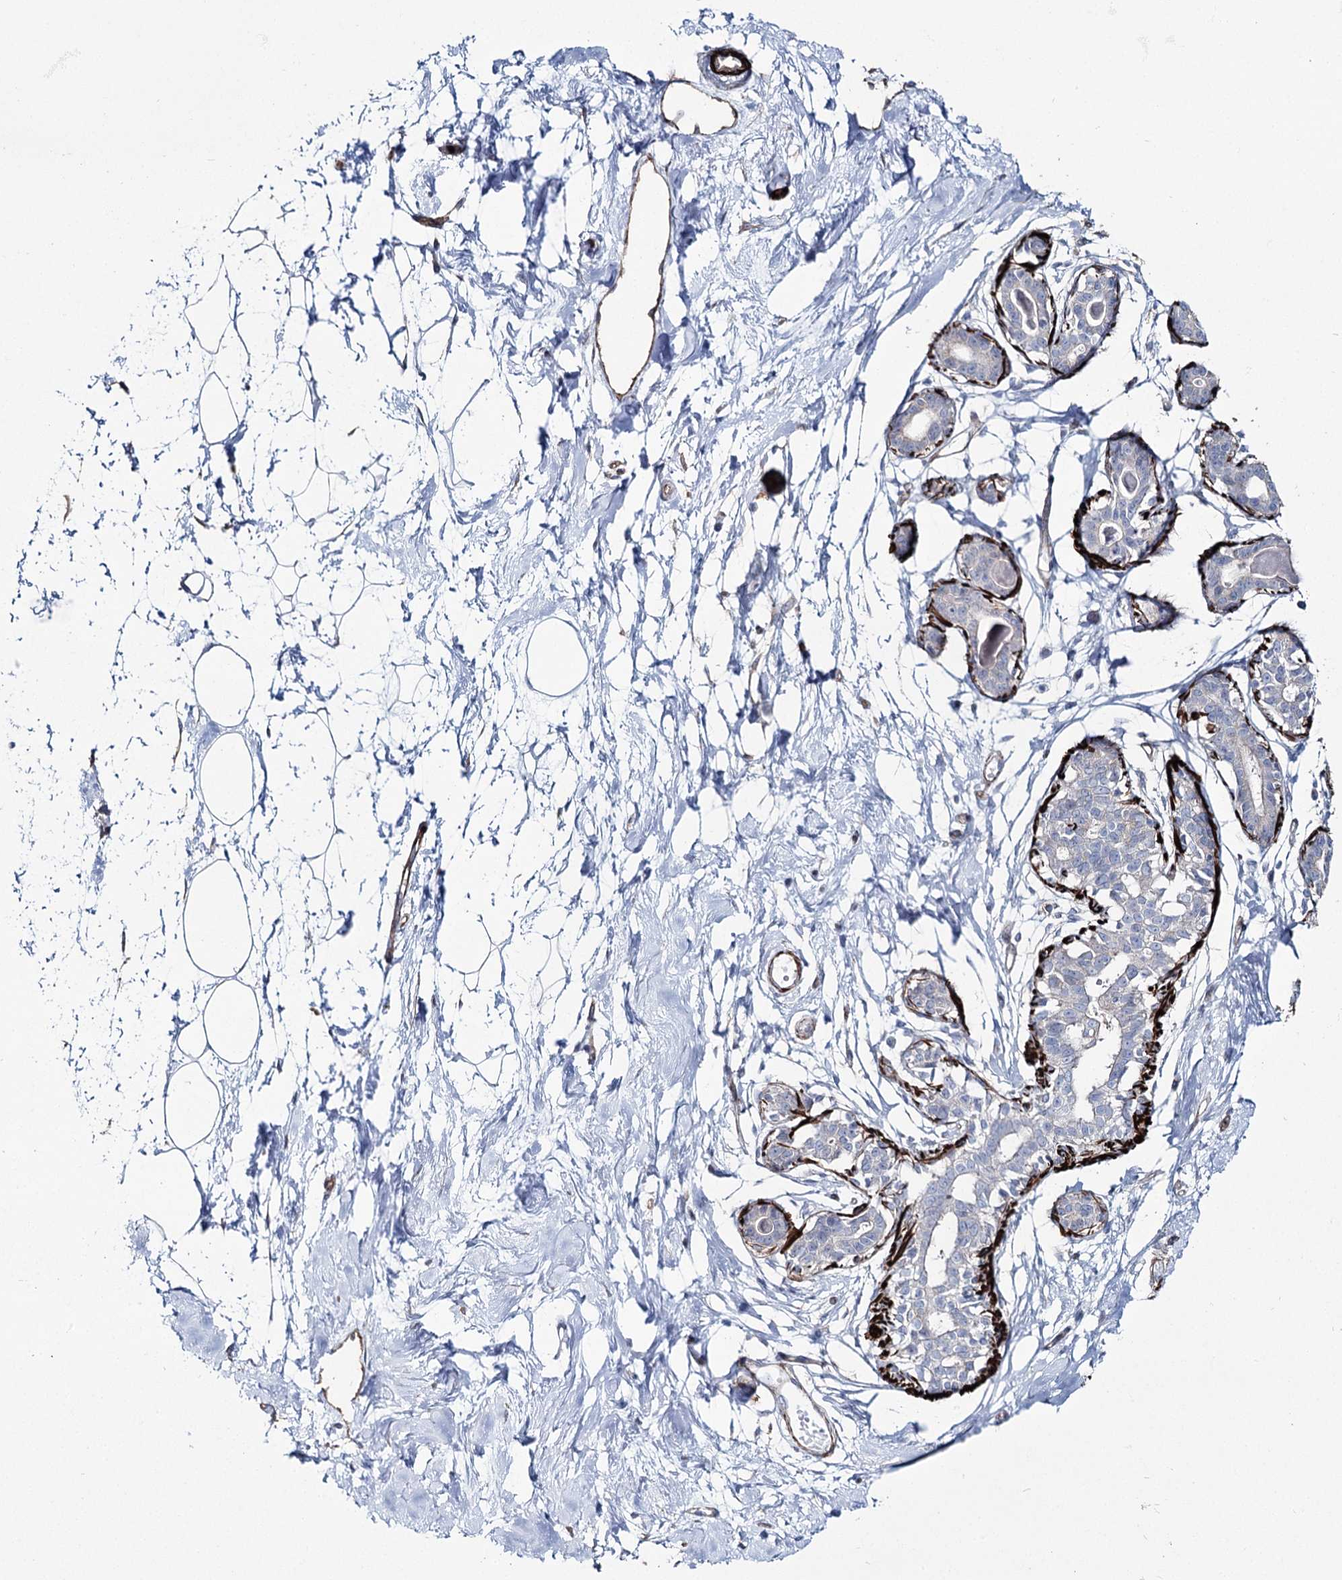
{"staining": {"intensity": "negative", "quantity": "none", "location": "none"}, "tissue": "breast", "cell_type": "Adipocytes", "image_type": "normal", "snomed": [{"axis": "morphology", "description": "Normal tissue, NOS"}, {"axis": "topography", "description": "Breast"}], "caption": "The immunohistochemistry (IHC) photomicrograph has no significant expression in adipocytes of breast. The staining was performed using DAB (3,3'-diaminobenzidine) to visualize the protein expression in brown, while the nuclei were stained in blue with hematoxylin (Magnification: 20x).", "gene": "SUMF1", "patient": {"sex": "female", "age": 45}}